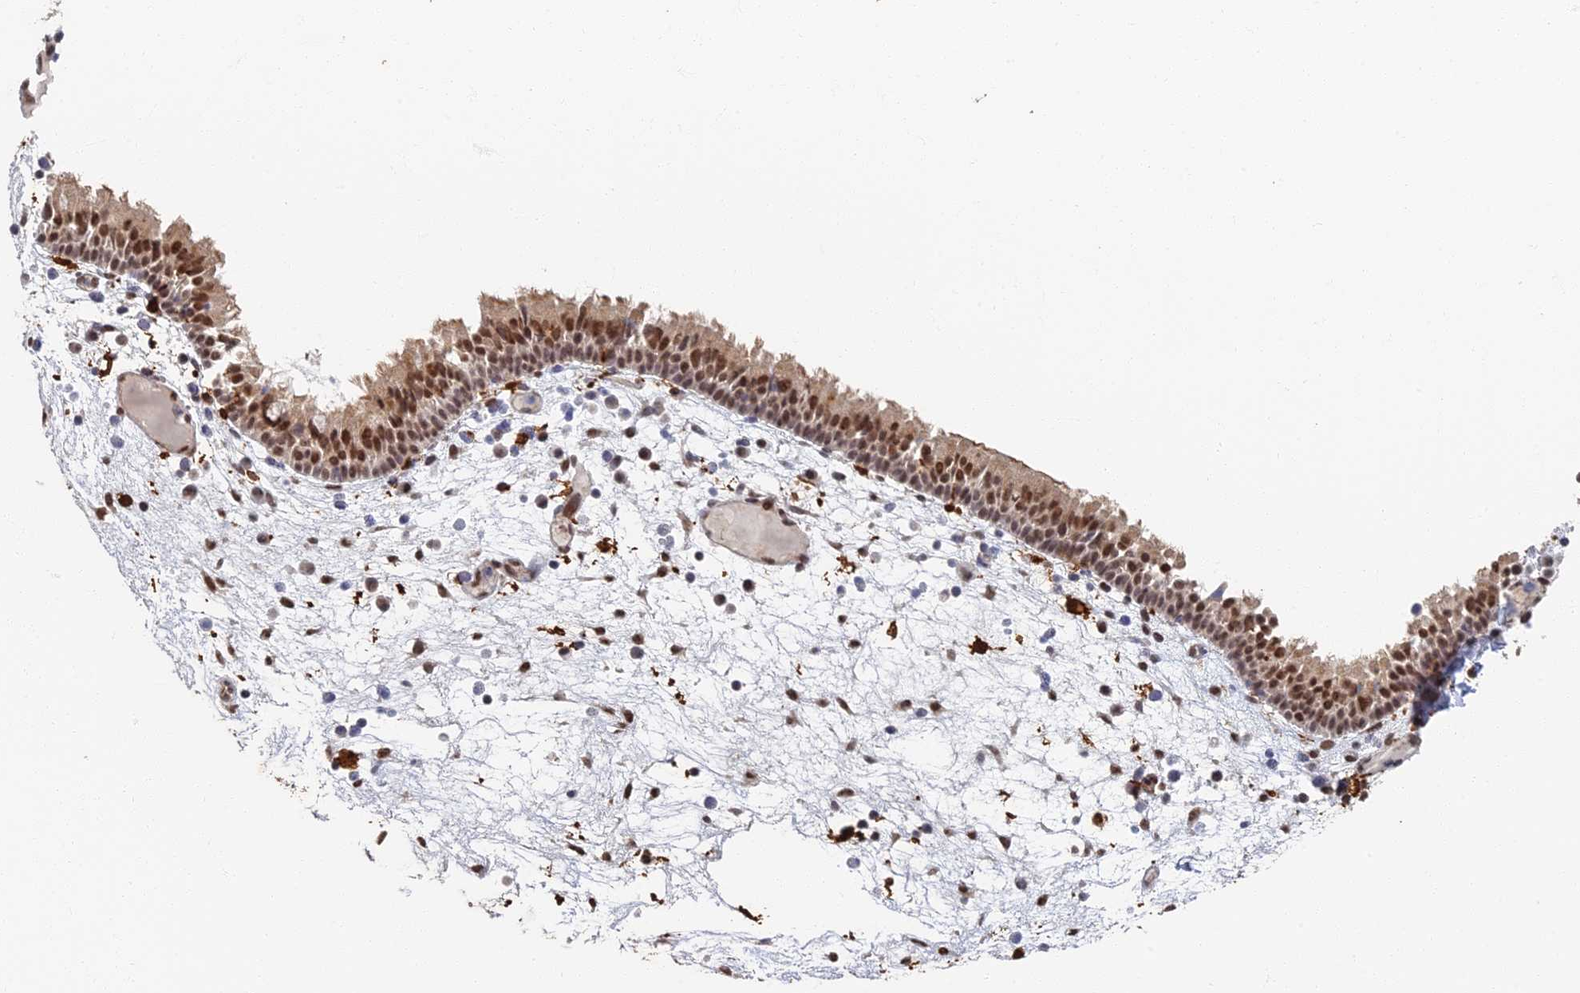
{"staining": {"intensity": "moderate", "quantity": ">75%", "location": "cytoplasmic/membranous,nuclear"}, "tissue": "nasopharynx", "cell_type": "Respiratory epithelial cells", "image_type": "normal", "snomed": [{"axis": "morphology", "description": "Normal tissue, NOS"}, {"axis": "morphology", "description": "Inflammation, NOS"}, {"axis": "morphology", "description": "Malignant melanoma, Metastatic site"}, {"axis": "topography", "description": "Nasopharynx"}], "caption": "The immunohistochemical stain labels moderate cytoplasmic/membranous,nuclear expression in respiratory epithelial cells of benign nasopharynx.", "gene": "GPATCH1", "patient": {"sex": "male", "age": 70}}